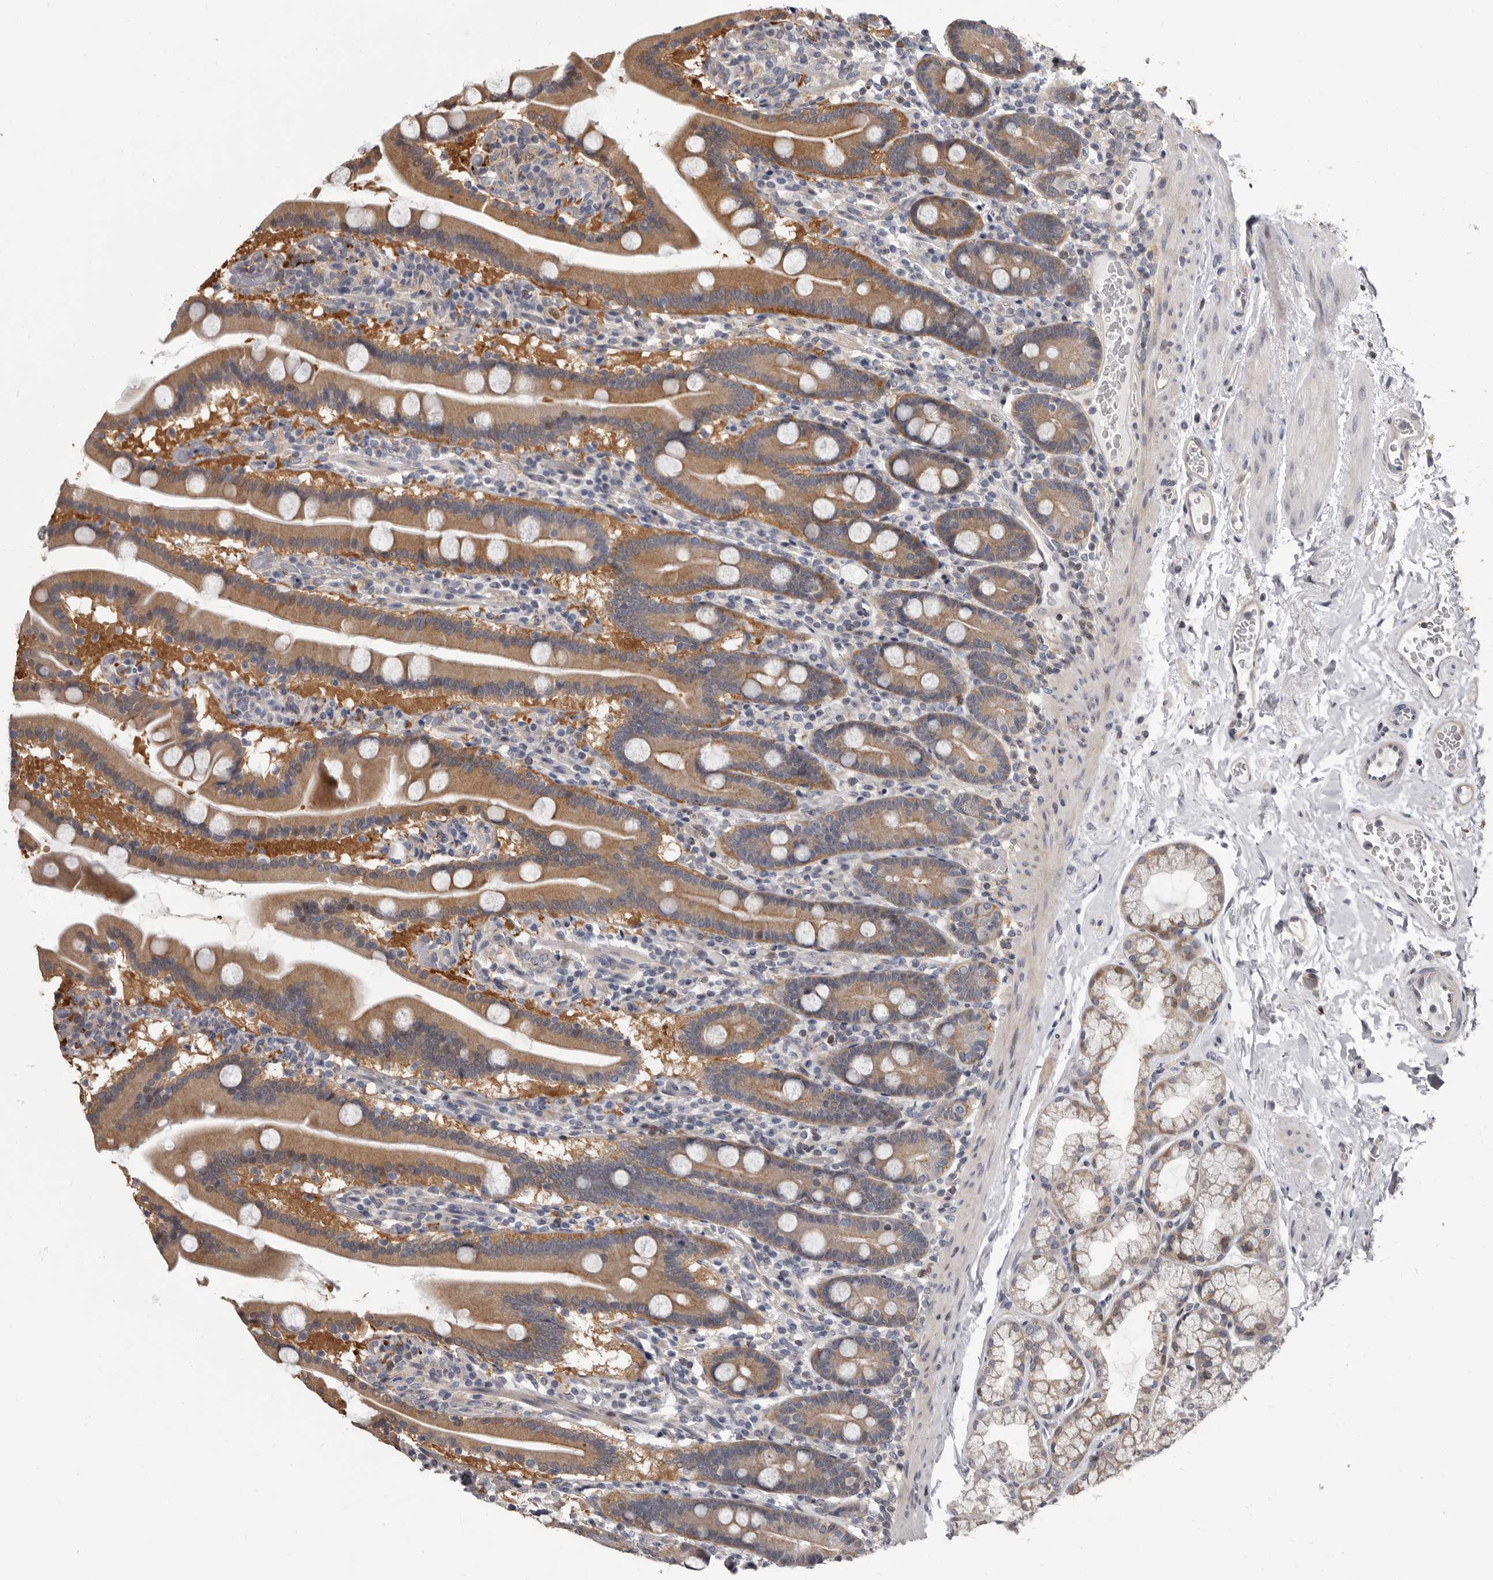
{"staining": {"intensity": "moderate", "quantity": ">75%", "location": "cytoplasmic/membranous"}, "tissue": "duodenum", "cell_type": "Glandular cells", "image_type": "normal", "snomed": [{"axis": "morphology", "description": "Normal tissue, NOS"}, {"axis": "topography", "description": "Duodenum"}], "caption": "IHC (DAB (3,3'-diaminobenzidine)) staining of unremarkable duodenum exhibits moderate cytoplasmic/membranous protein staining in about >75% of glandular cells. The staining was performed using DAB (3,3'-diaminobenzidine) to visualize the protein expression in brown, while the nuclei were stained in blue with hematoxylin (Magnification: 20x).", "gene": "FGFR4", "patient": {"sex": "male", "age": 55}}